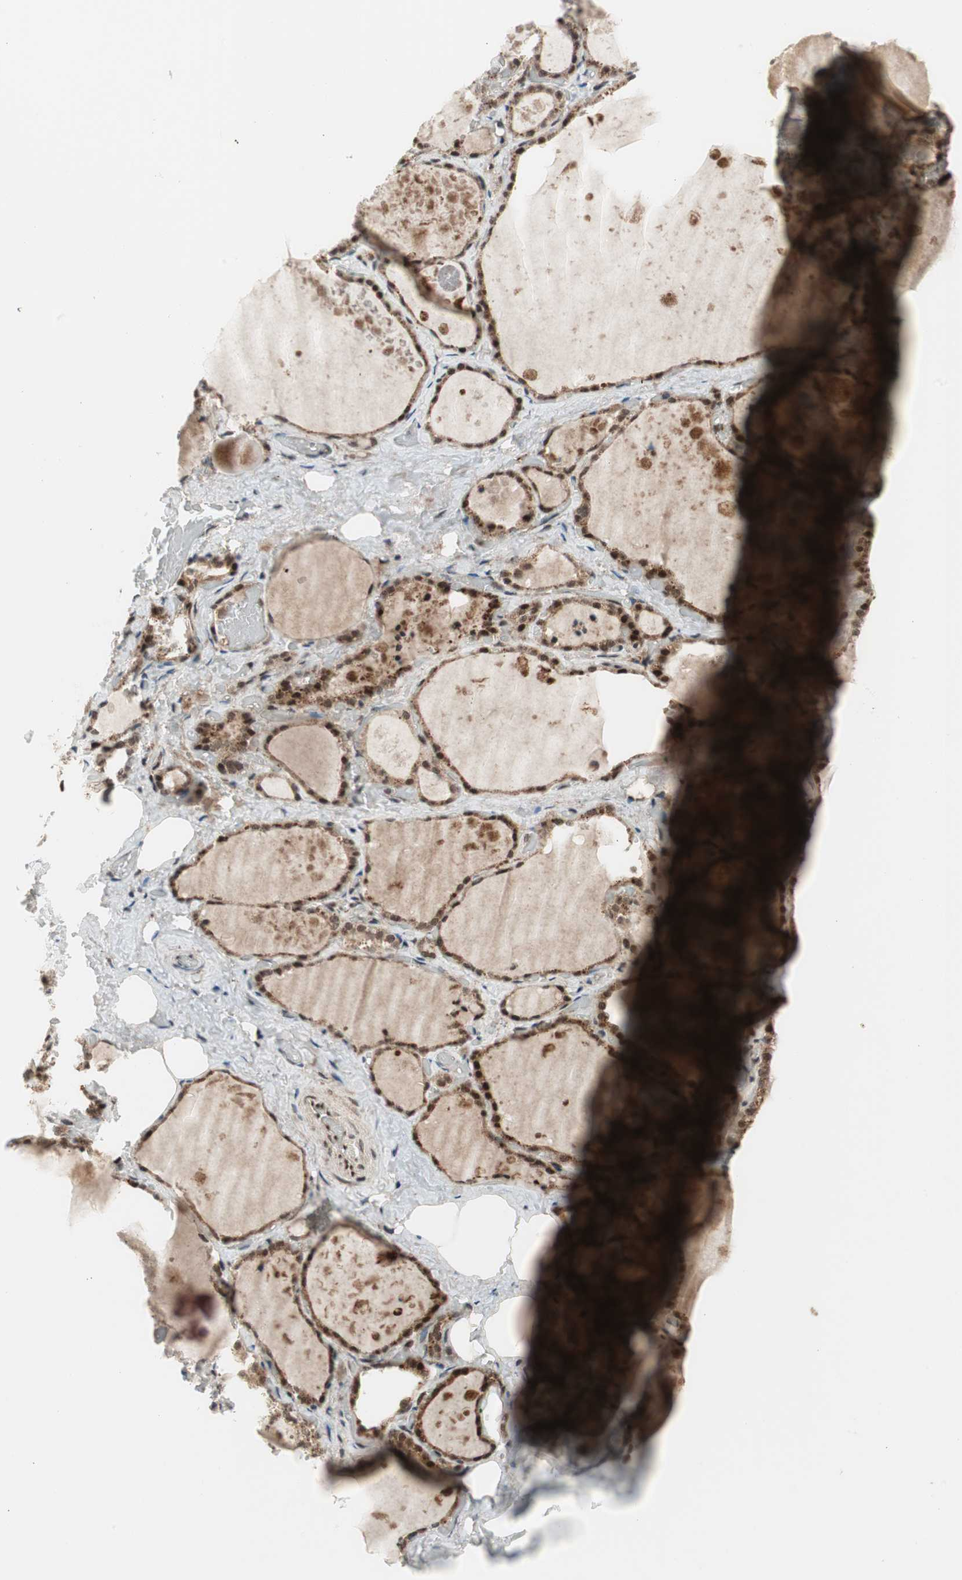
{"staining": {"intensity": "strong", "quantity": ">75%", "location": "nuclear"}, "tissue": "thyroid gland", "cell_type": "Glandular cells", "image_type": "normal", "snomed": [{"axis": "morphology", "description": "Normal tissue, NOS"}, {"axis": "topography", "description": "Thyroid gland"}], "caption": "Thyroid gland stained with DAB IHC exhibits high levels of strong nuclear staining in about >75% of glandular cells.", "gene": "TCF12", "patient": {"sex": "male", "age": 61}}